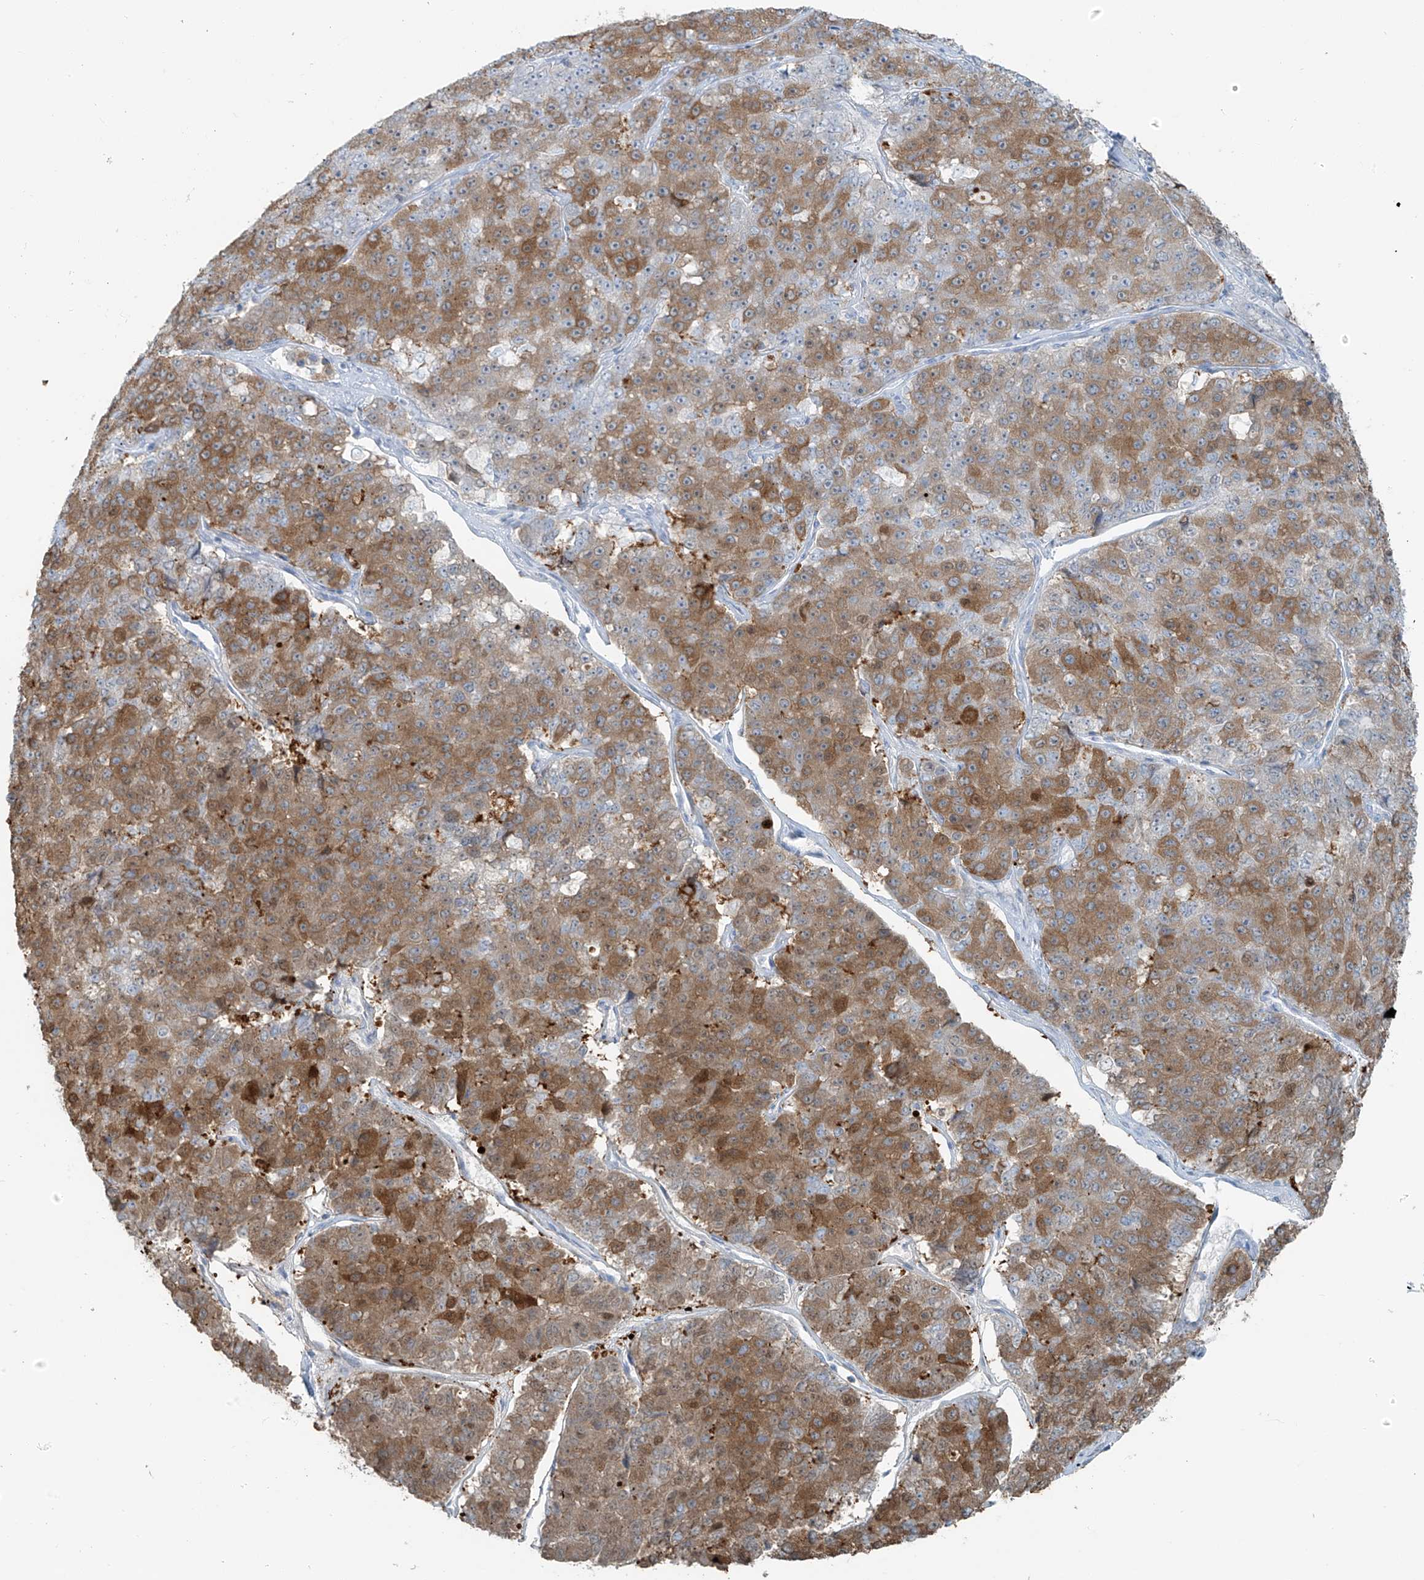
{"staining": {"intensity": "moderate", "quantity": ">75%", "location": "cytoplasmic/membranous"}, "tissue": "pancreatic cancer", "cell_type": "Tumor cells", "image_type": "cancer", "snomed": [{"axis": "morphology", "description": "Adenocarcinoma, NOS"}, {"axis": "topography", "description": "Pancreas"}], "caption": "A photomicrograph showing moderate cytoplasmic/membranous expression in approximately >75% of tumor cells in pancreatic adenocarcinoma, as visualized by brown immunohistochemical staining.", "gene": "SLC25A43", "patient": {"sex": "male", "age": 50}}